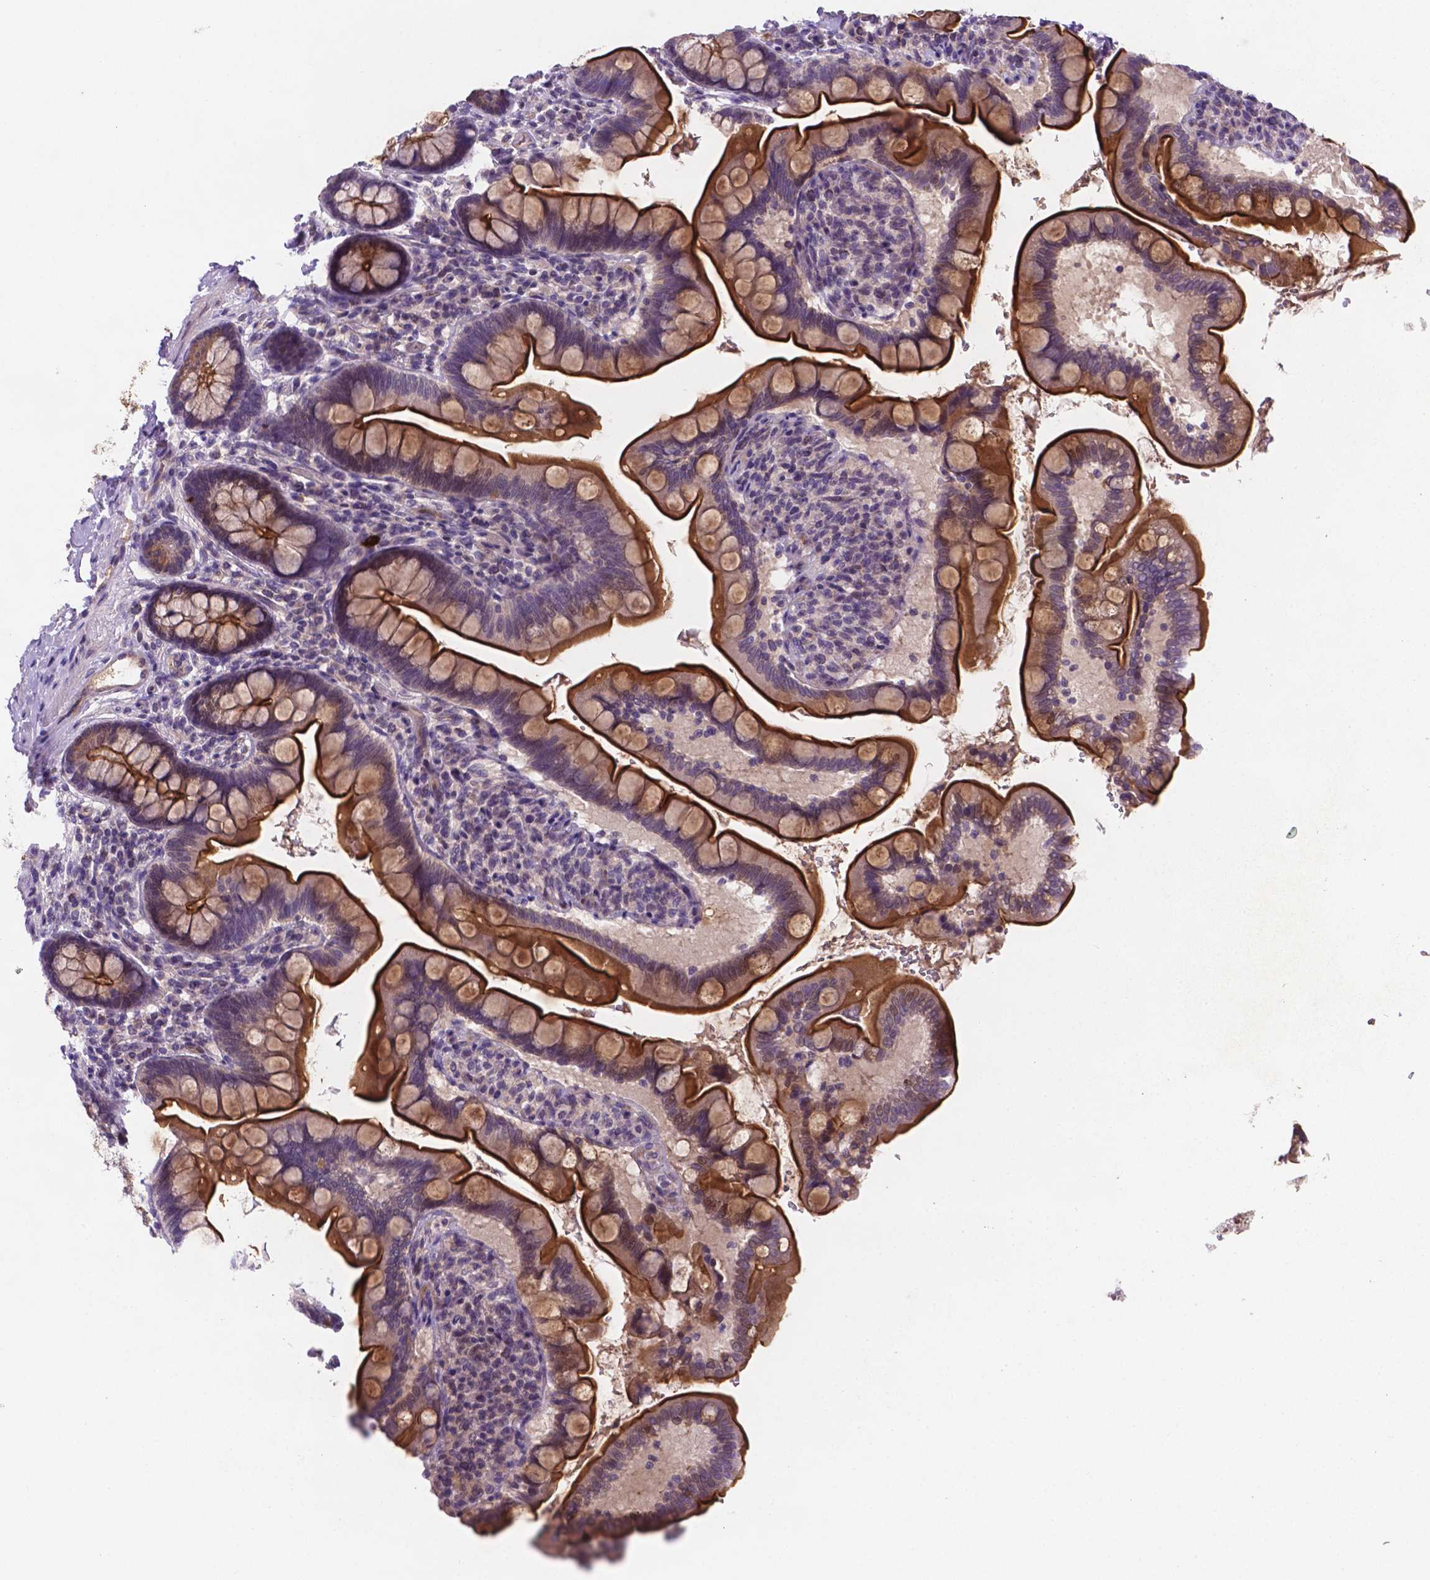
{"staining": {"intensity": "strong", "quantity": ">75%", "location": "cytoplasmic/membranous"}, "tissue": "small intestine", "cell_type": "Glandular cells", "image_type": "normal", "snomed": [{"axis": "morphology", "description": "Normal tissue, NOS"}, {"axis": "topography", "description": "Small intestine"}], "caption": "Strong cytoplasmic/membranous positivity is identified in about >75% of glandular cells in unremarkable small intestine. The protein is shown in brown color, while the nuclei are stained blue.", "gene": "TM4SF20", "patient": {"sex": "female", "age": 56}}